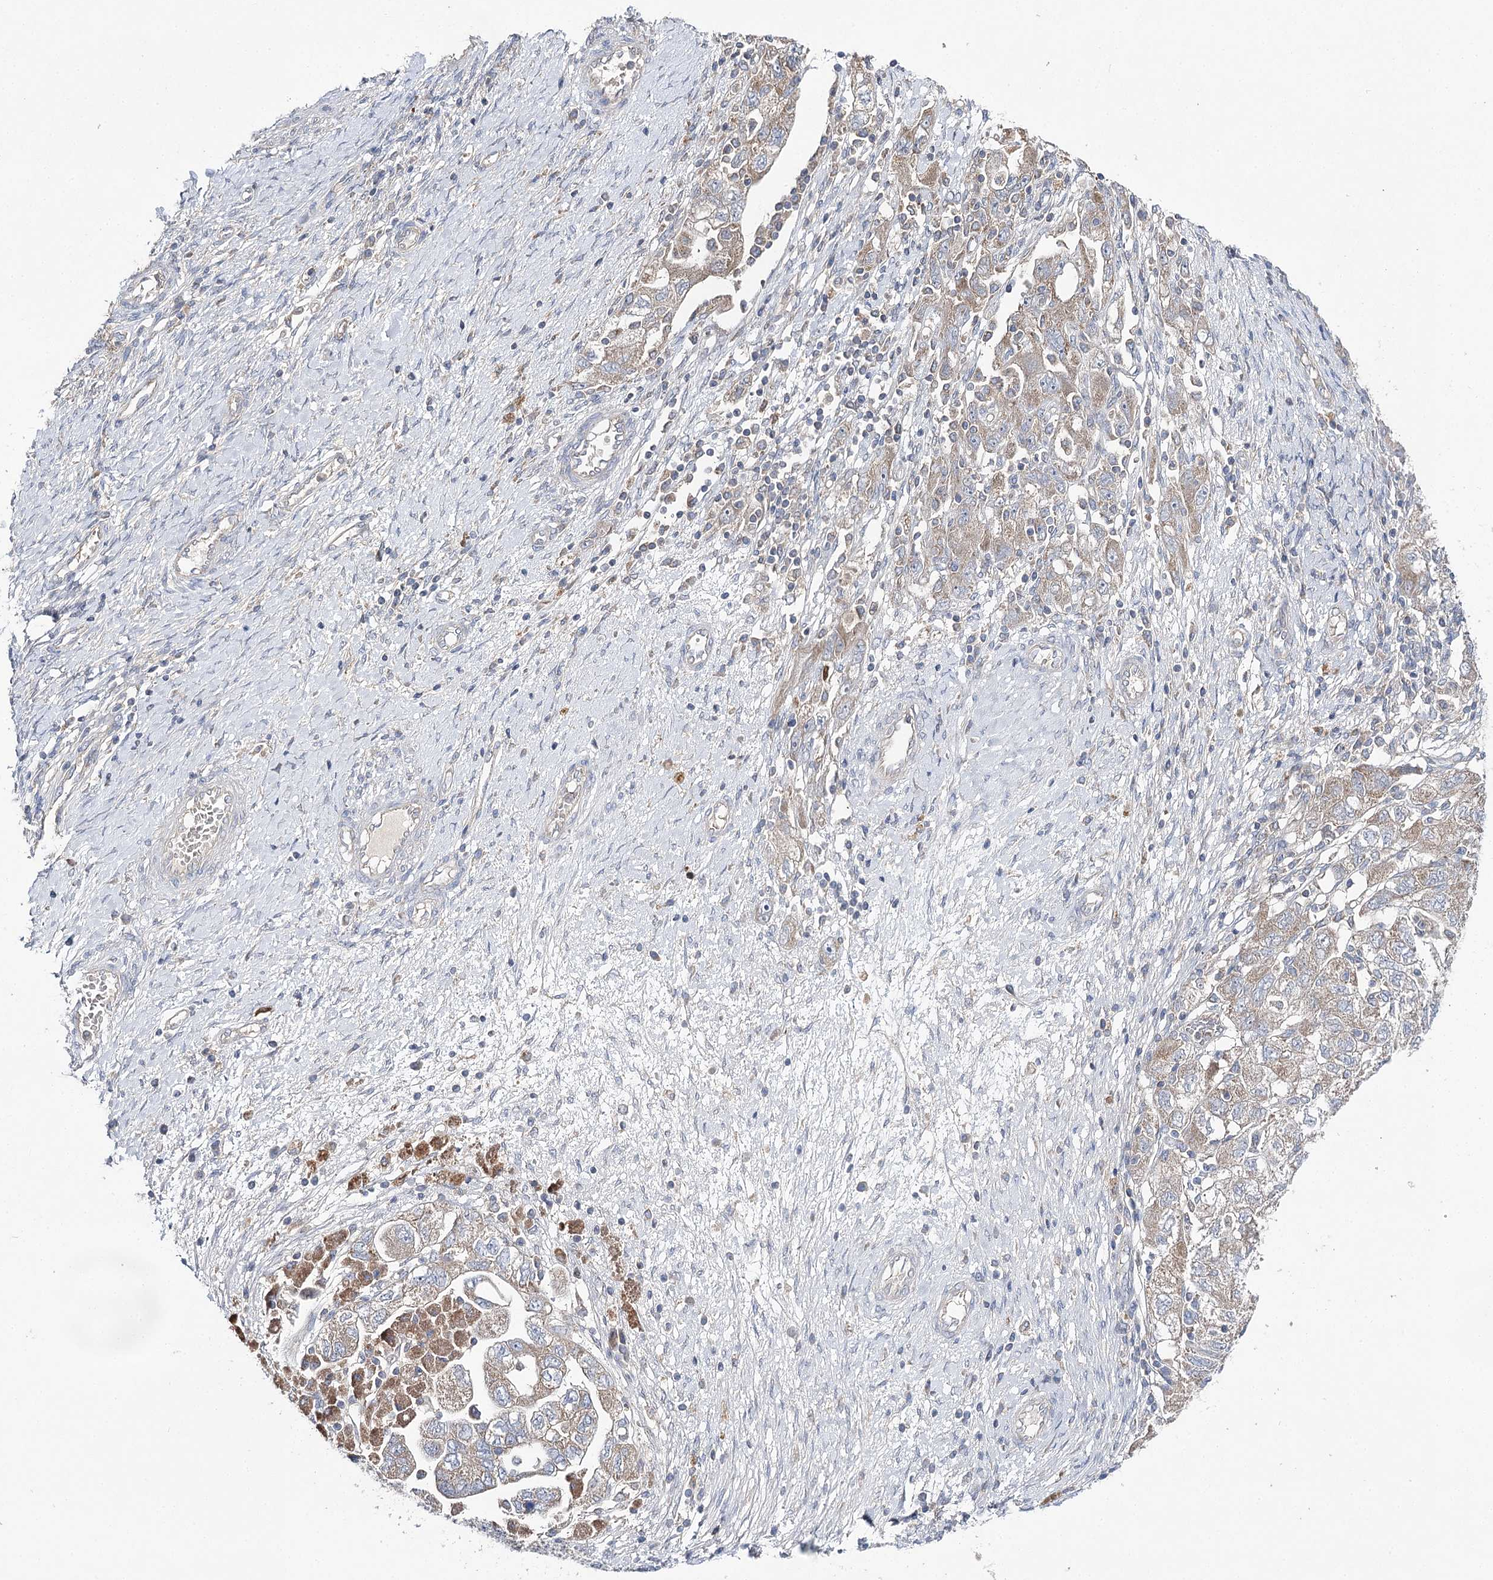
{"staining": {"intensity": "weak", "quantity": ">75%", "location": "cytoplasmic/membranous"}, "tissue": "ovarian cancer", "cell_type": "Tumor cells", "image_type": "cancer", "snomed": [{"axis": "morphology", "description": "Carcinoma, NOS"}, {"axis": "morphology", "description": "Cystadenocarcinoma, serous, NOS"}, {"axis": "topography", "description": "Ovary"}], "caption": "Immunohistochemistry (IHC) image of ovarian serous cystadenocarcinoma stained for a protein (brown), which reveals low levels of weak cytoplasmic/membranous staining in about >75% of tumor cells.", "gene": "AURKC", "patient": {"sex": "female", "age": 69}}